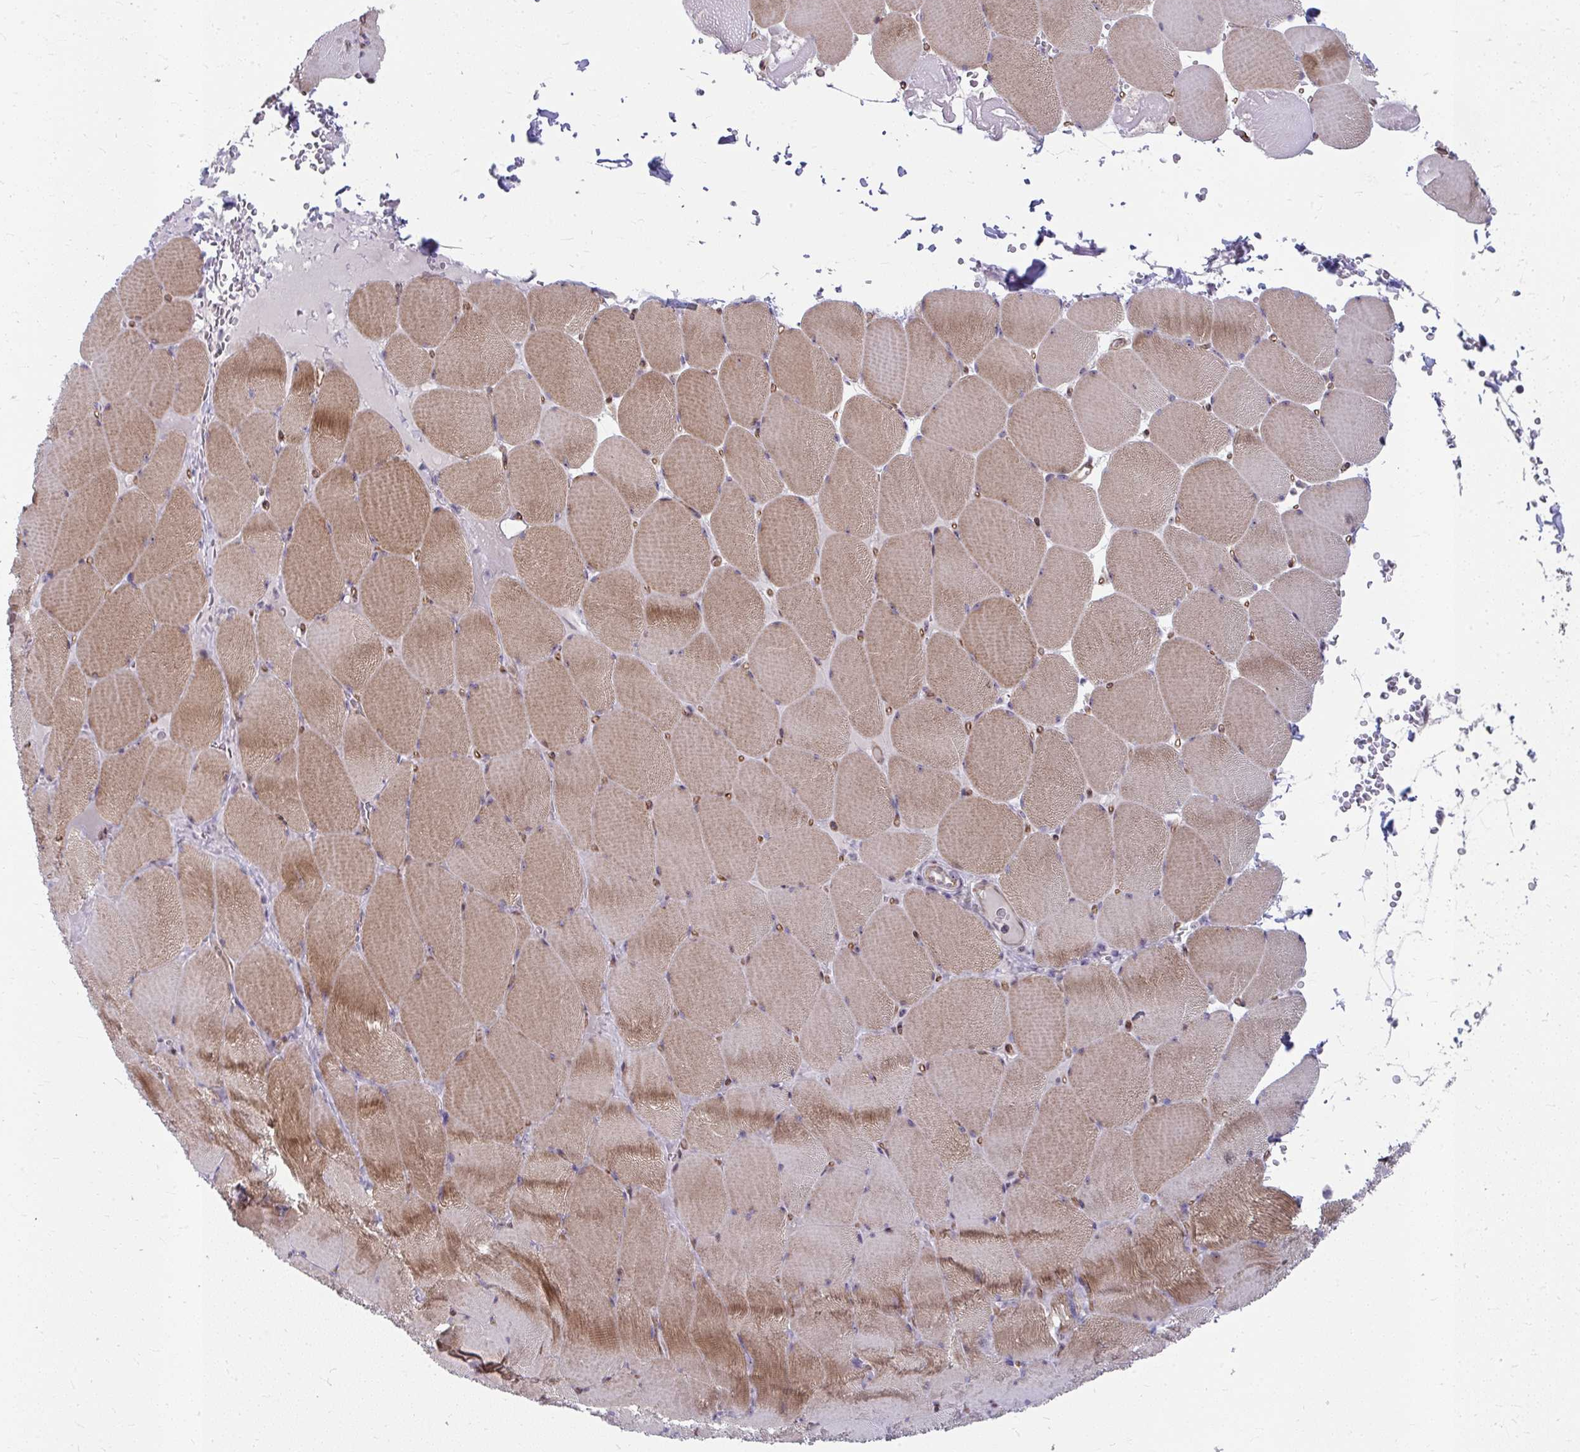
{"staining": {"intensity": "moderate", "quantity": ">75%", "location": "cytoplasmic/membranous"}, "tissue": "skeletal muscle", "cell_type": "Myocytes", "image_type": "normal", "snomed": [{"axis": "morphology", "description": "Normal tissue, NOS"}, {"axis": "topography", "description": "Skeletal muscle"}, {"axis": "topography", "description": "Head-Neck"}], "caption": "Benign skeletal muscle demonstrates moderate cytoplasmic/membranous staining in about >75% of myocytes, visualized by immunohistochemistry.", "gene": "MUS81", "patient": {"sex": "male", "age": 66}}